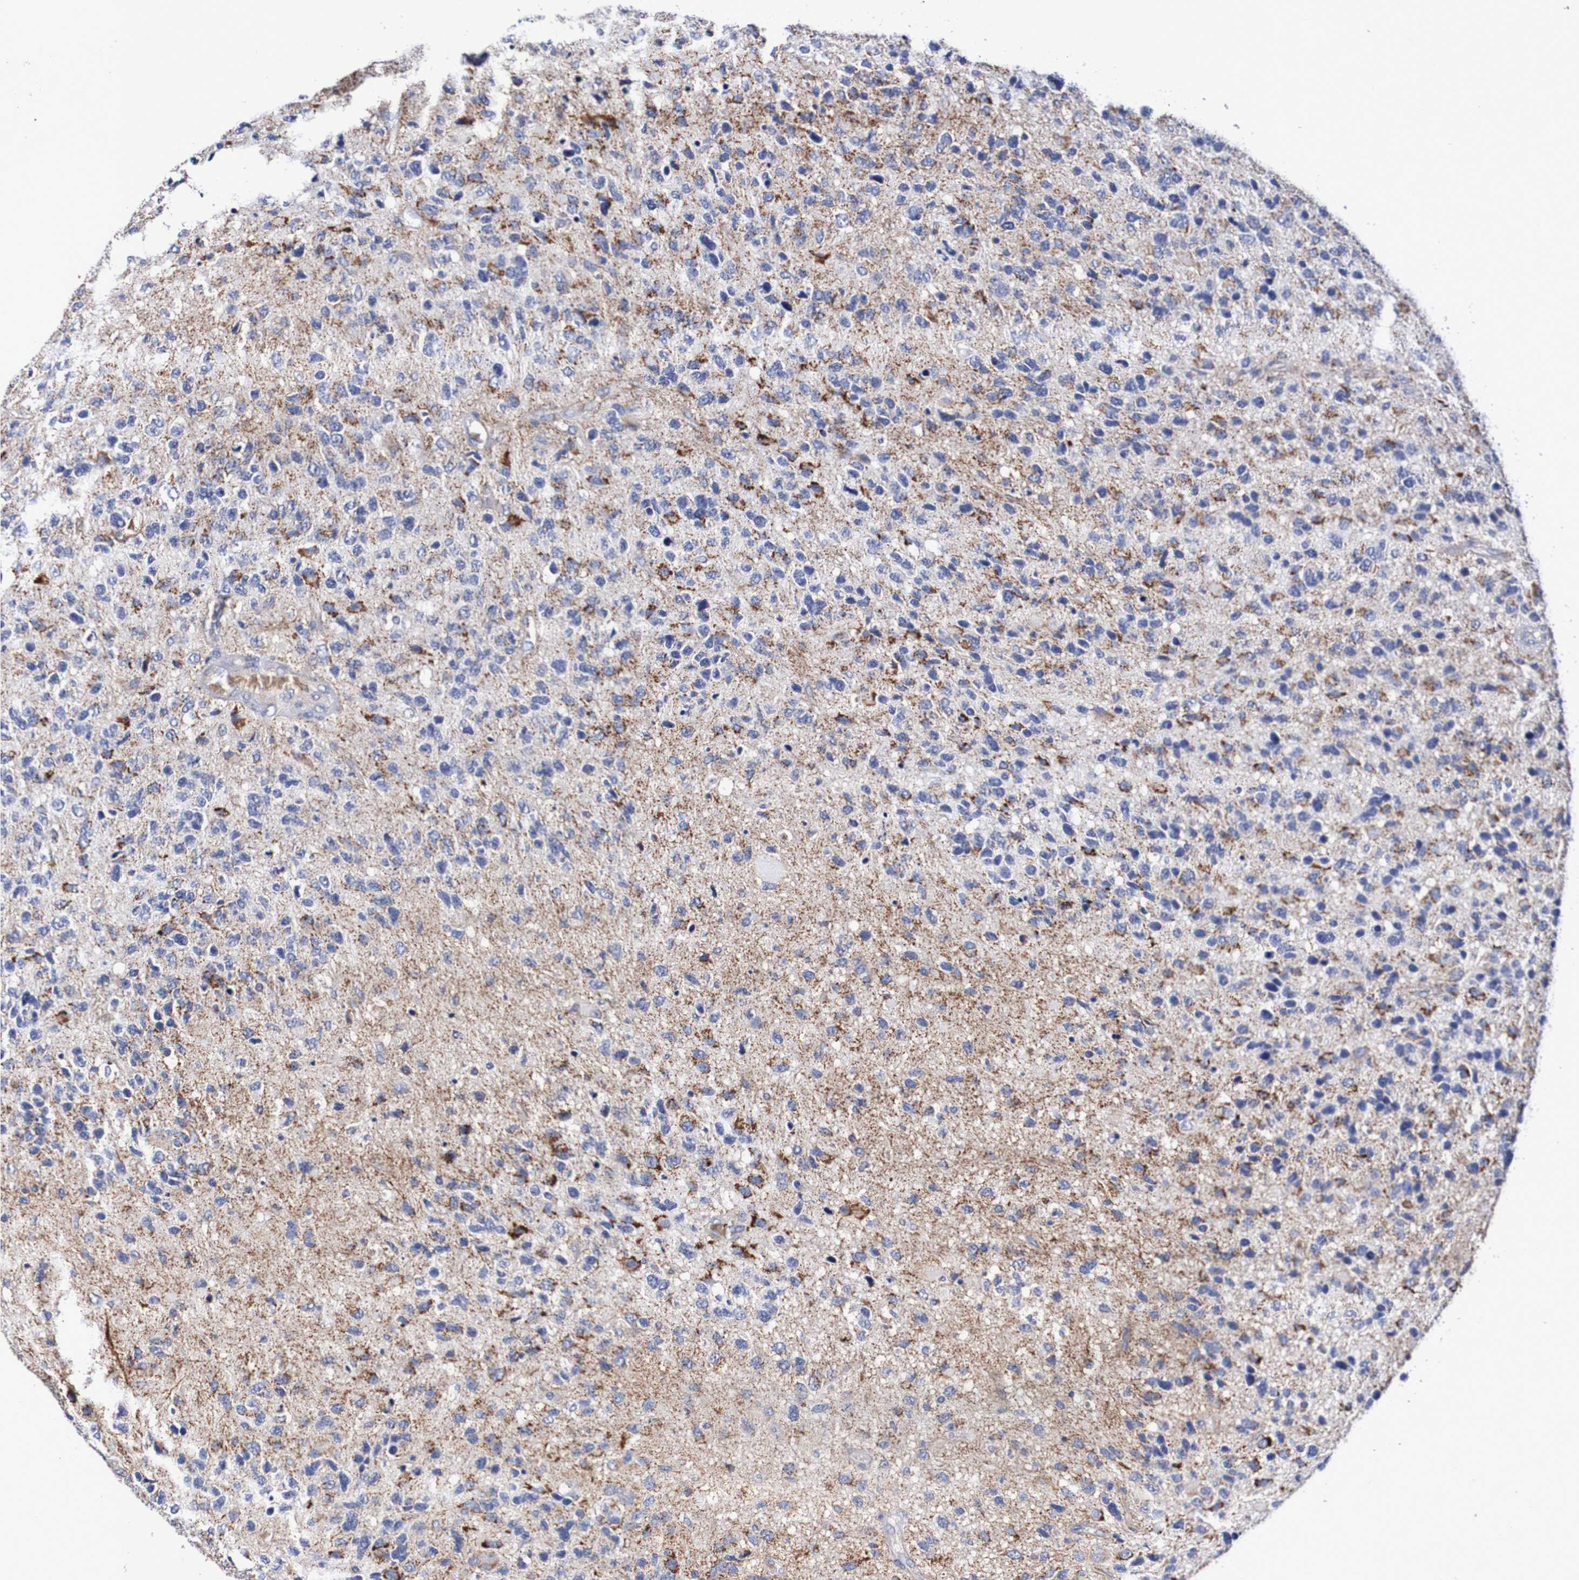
{"staining": {"intensity": "moderate", "quantity": "<25%", "location": "cytoplasmic/membranous"}, "tissue": "glioma", "cell_type": "Tumor cells", "image_type": "cancer", "snomed": [{"axis": "morphology", "description": "Glioma, malignant, High grade"}, {"axis": "topography", "description": "Brain"}], "caption": "Glioma stained with DAB (3,3'-diaminobenzidine) immunohistochemistry (IHC) shows low levels of moderate cytoplasmic/membranous staining in about <25% of tumor cells.", "gene": "WNT4", "patient": {"sex": "female", "age": 58}}